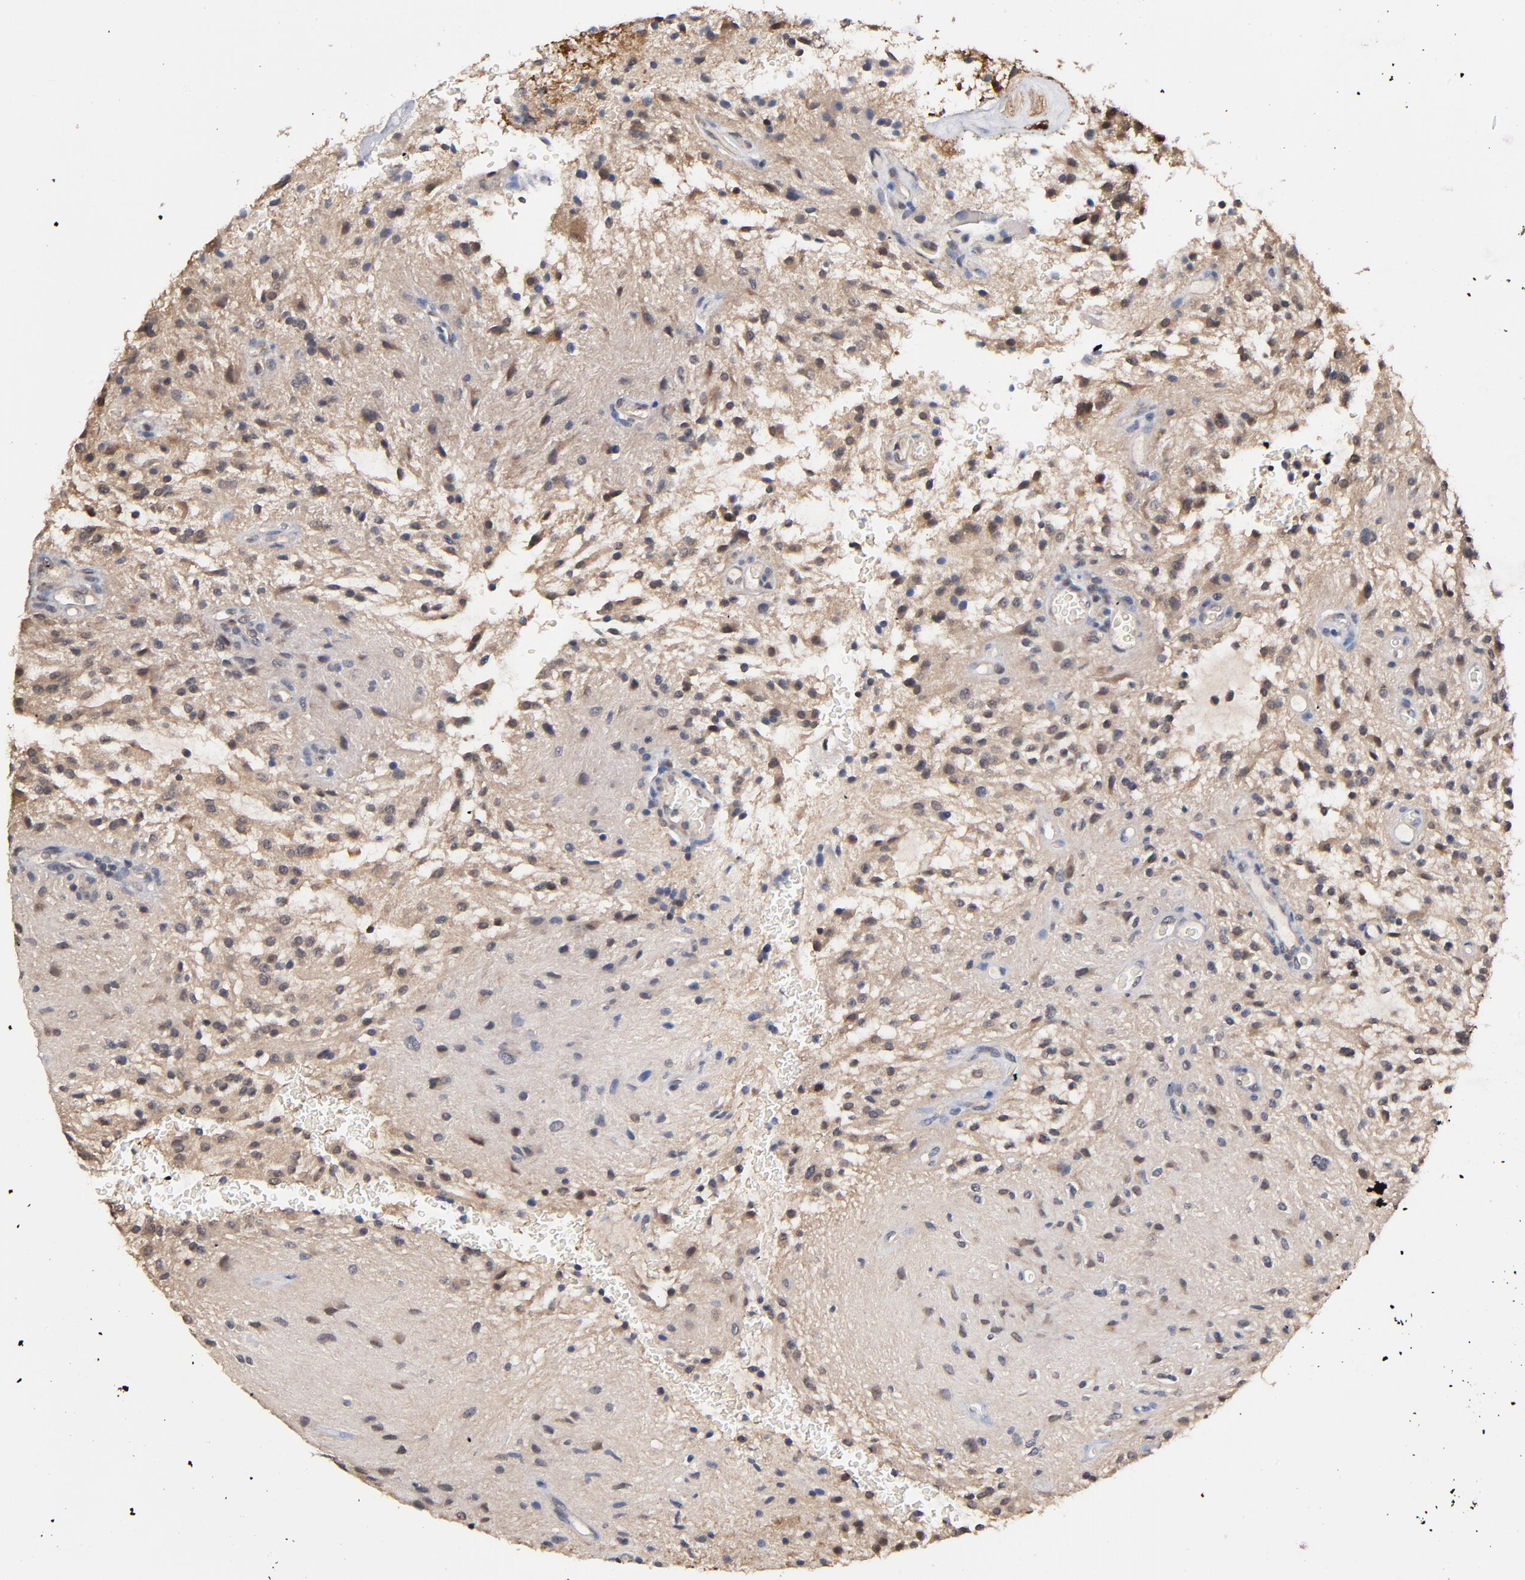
{"staining": {"intensity": "weak", "quantity": "25%-75%", "location": "cytoplasmic/membranous"}, "tissue": "glioma", "cell_type": "Tumor cells", "image_type": "cancer", "snomed": [{"axis": "morphology", "description": "Glioma, malignant, NOS"}, {"axis": "topography", "description": "Cerebellum"}], "caption": "High-magnification brightfield microscopy of malignant glioma stained with DAB (brown) and counterstained with hematoxylin (blue). tumor cells exhibit weak cytoplasmic/membranous staining is present in about25%-75% of cells.", "gene": "MIF", "patient": {"sex": "female", "age": 10}}